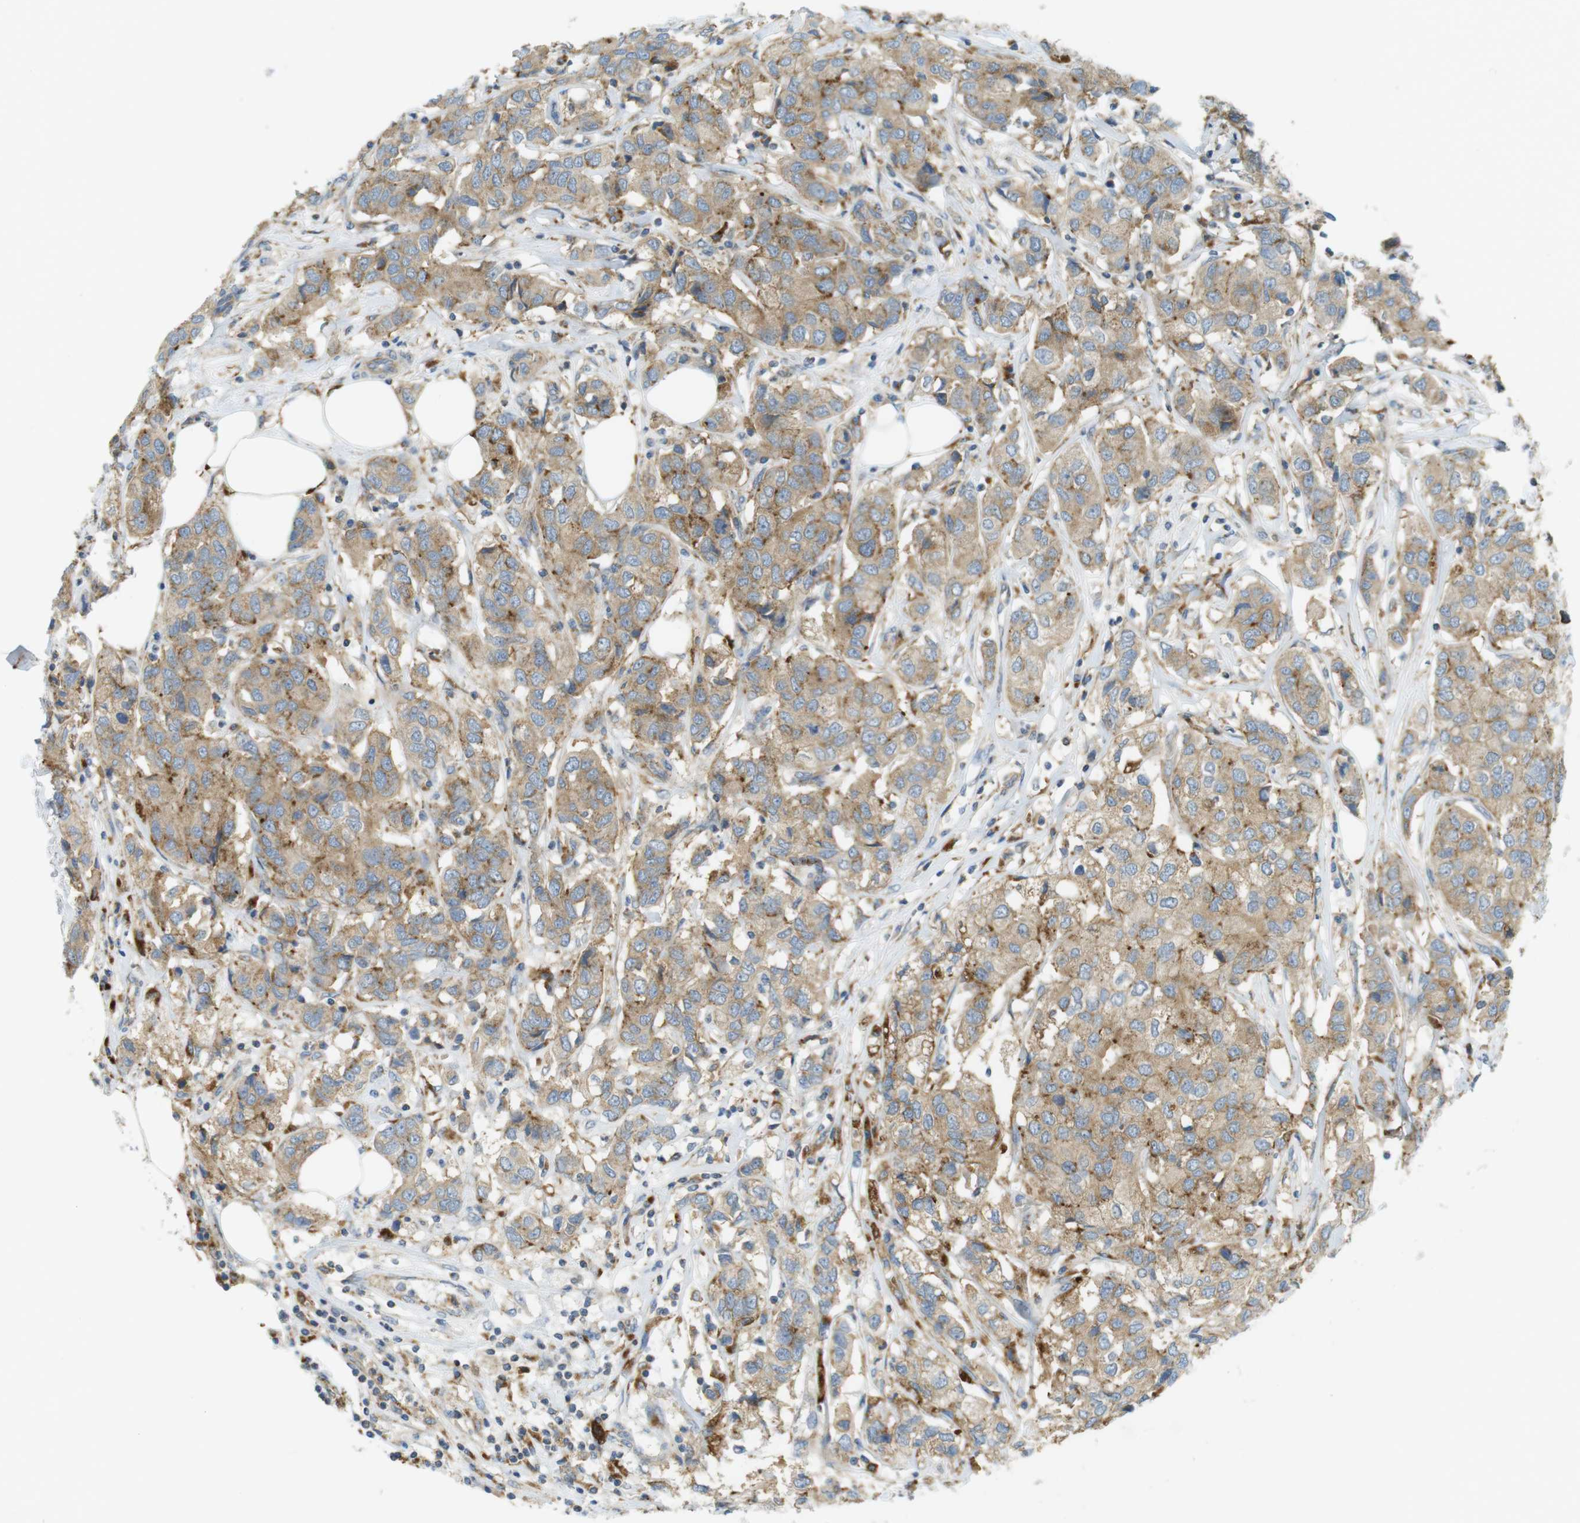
{"staining": {"intensity": "weak", "quantity": ">75%", "location": "cytoplasmic/membranous"}, "tissue": "breast cancer", "cell_type": "Tumor cells", "image_type": "cancer", "snomed": [{"axis": "morphology", "description": "Duct carcinoma"}, {"axis": "topography", "description": "Breast"}], "caption": "Protein staining of breast infiltrating ductal carcinoma tissue demonstrates weak cytoplasmic/membranous staining in about >75% of tumor cells.", "gene": "LAMP1", "patient": {"sex": "female", "age": 80}}